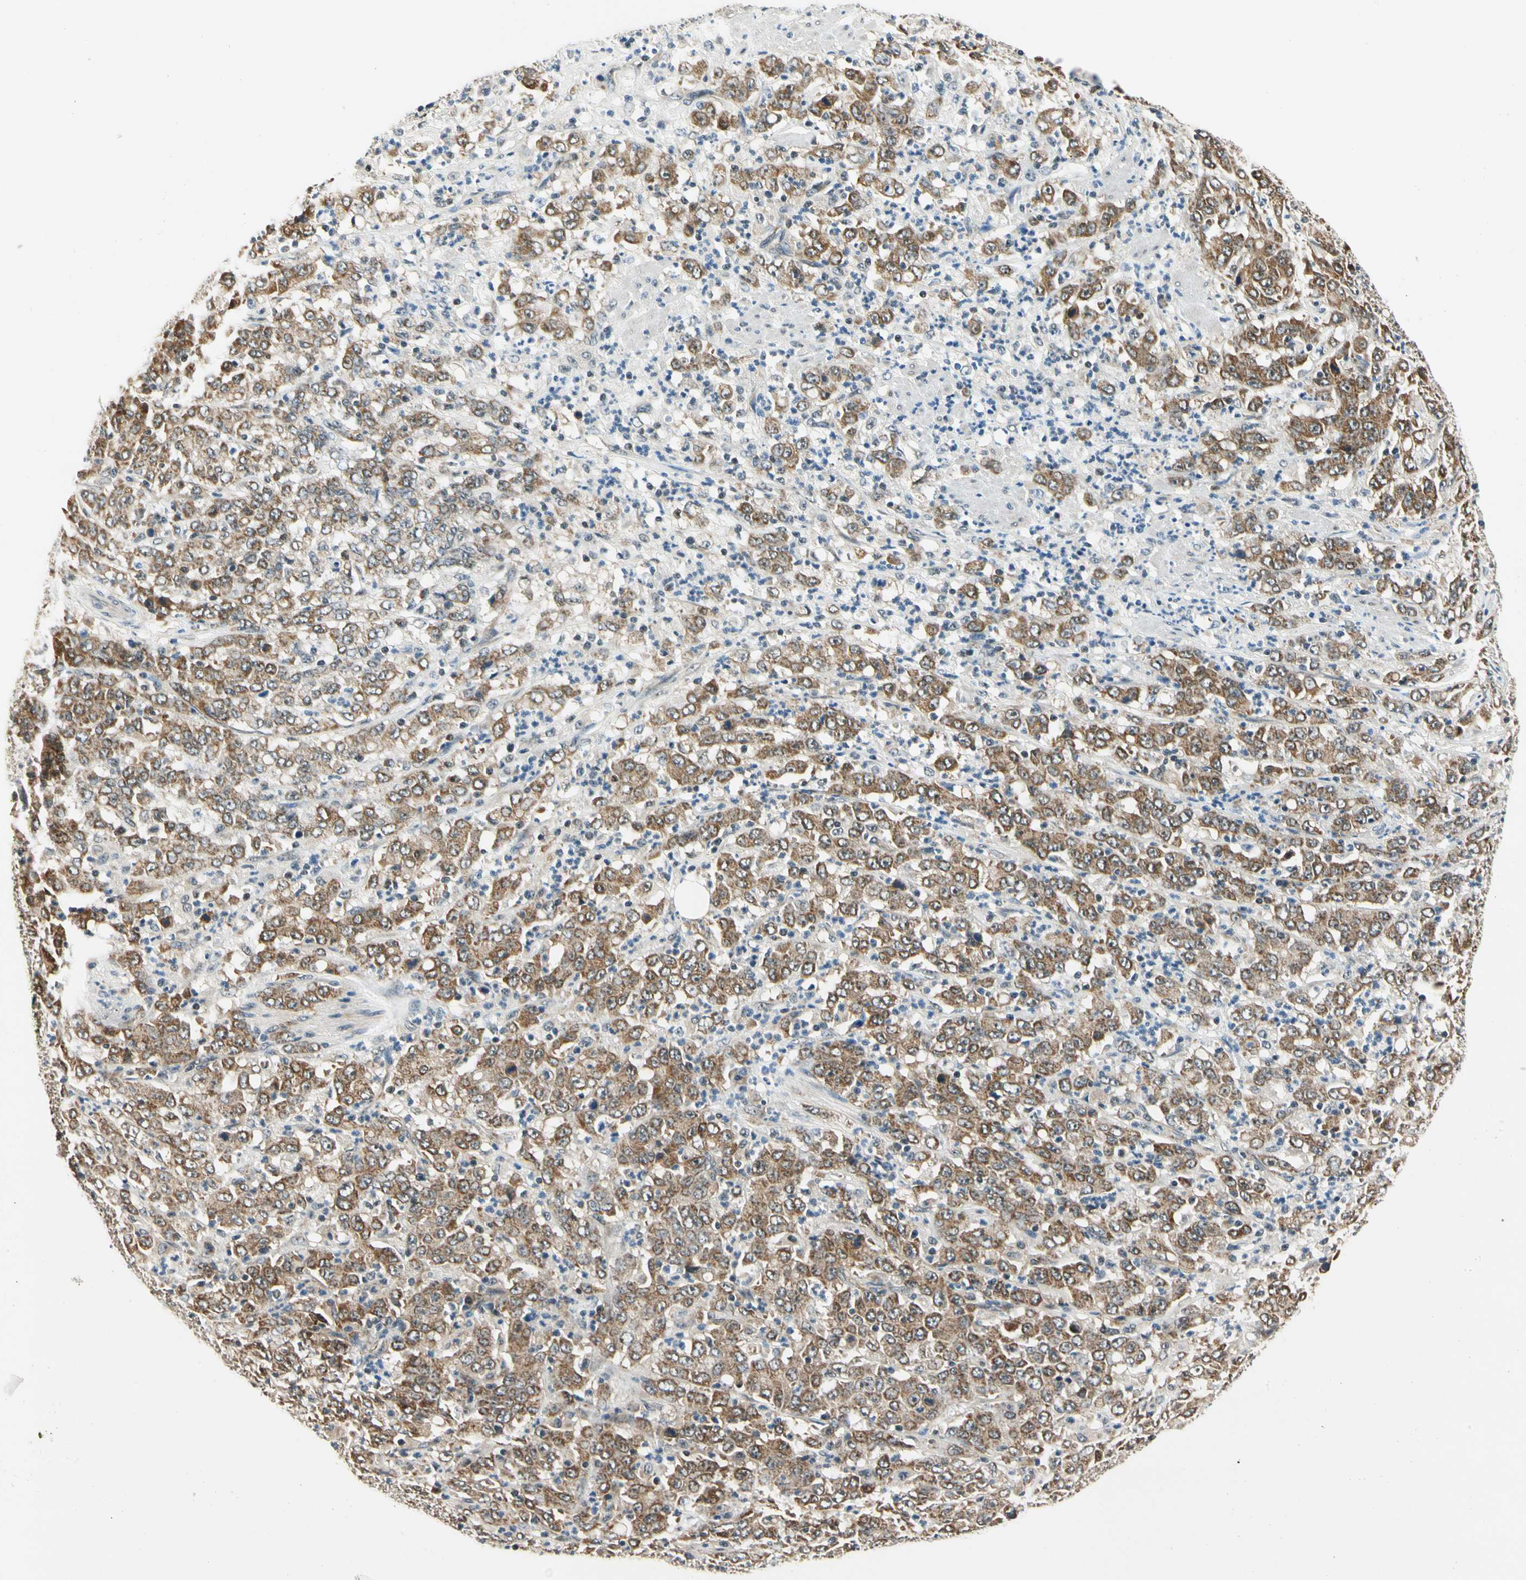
{"staining": {"intensity": "strong", "quantity": ">75%", "location": "cytoplasmic/membranous"}, "tissue": "stomach cancer", "cell_type": "Tumor cells", "image_type": "cancer", "snomed": [{"axis": "morphology", "description": "Adenocarcinoma, NOS"}, {"axis": "topography", "description": "Stomach, lower"}], "caption": "Immunohistochemical staining of stomach adenocarcinoma demonstrates strong cytoplasmic/membranous protein staining in approximately >75% of tumor cells. The staining is performed using DAB brown chromogen to label protein expression. The nuclei are counter-stained blue using hematoxylin.", "gene": "PDK2", "patient": {"sex": "female", "age": 71}}